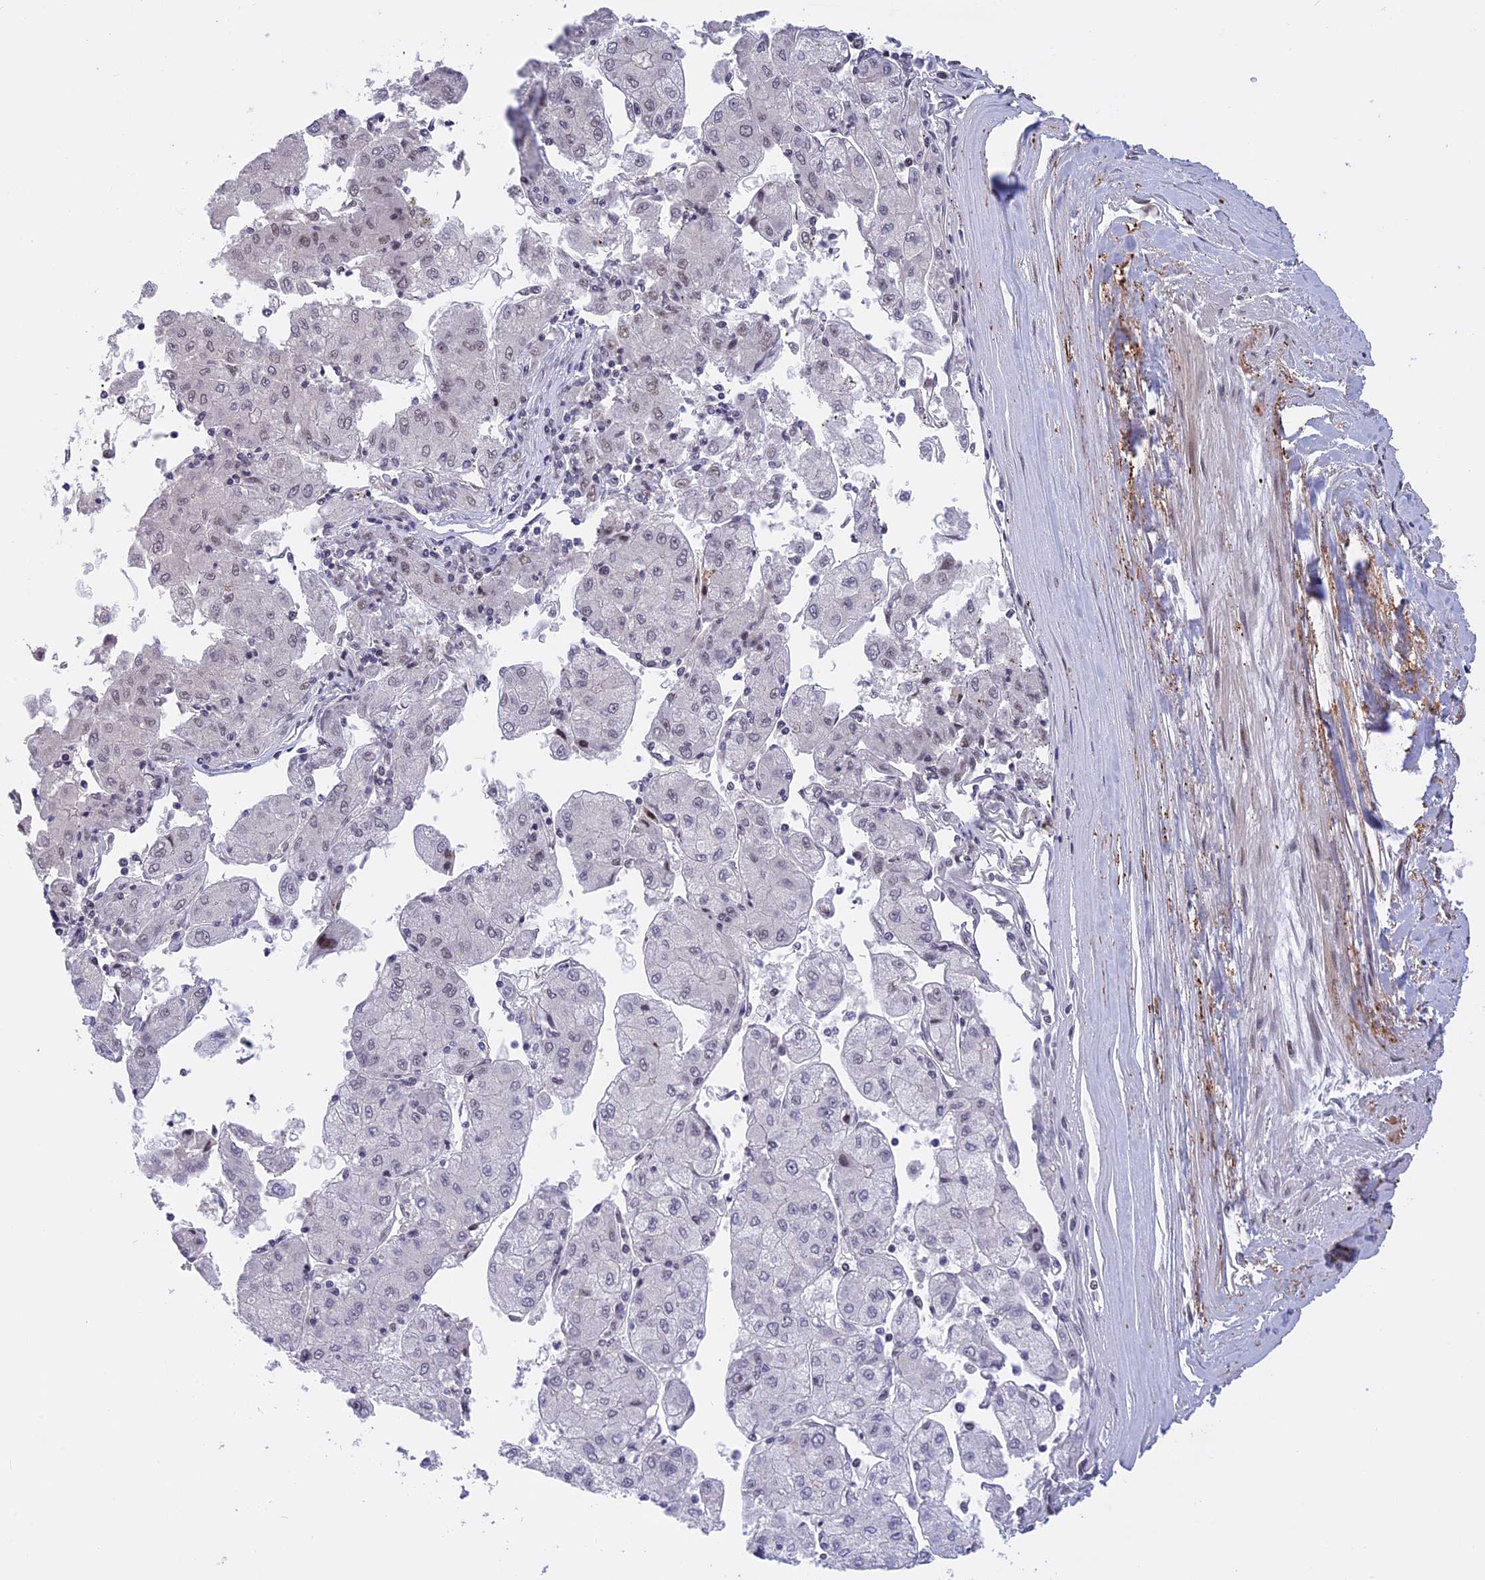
{"staining": {"intensity": "negative", "quantity": "none", "location": "none"}, "tissue": "liver cancer", "cell_type": "Tumor cells", "image_type": "cancer", "snomed": [{"axis": "morphology", "description": "Carcinoma, Hepatocellular, NOS"}, {"axis": "topography", "description": "Liver"}], "caption": "Liver cancer (hepatocellular carcinoma) was stained to show a protein in brown. There is no significant positivity in tumor cells.", "gene": "POLR2C", "patient": {"sex": "male", "age": 72}}